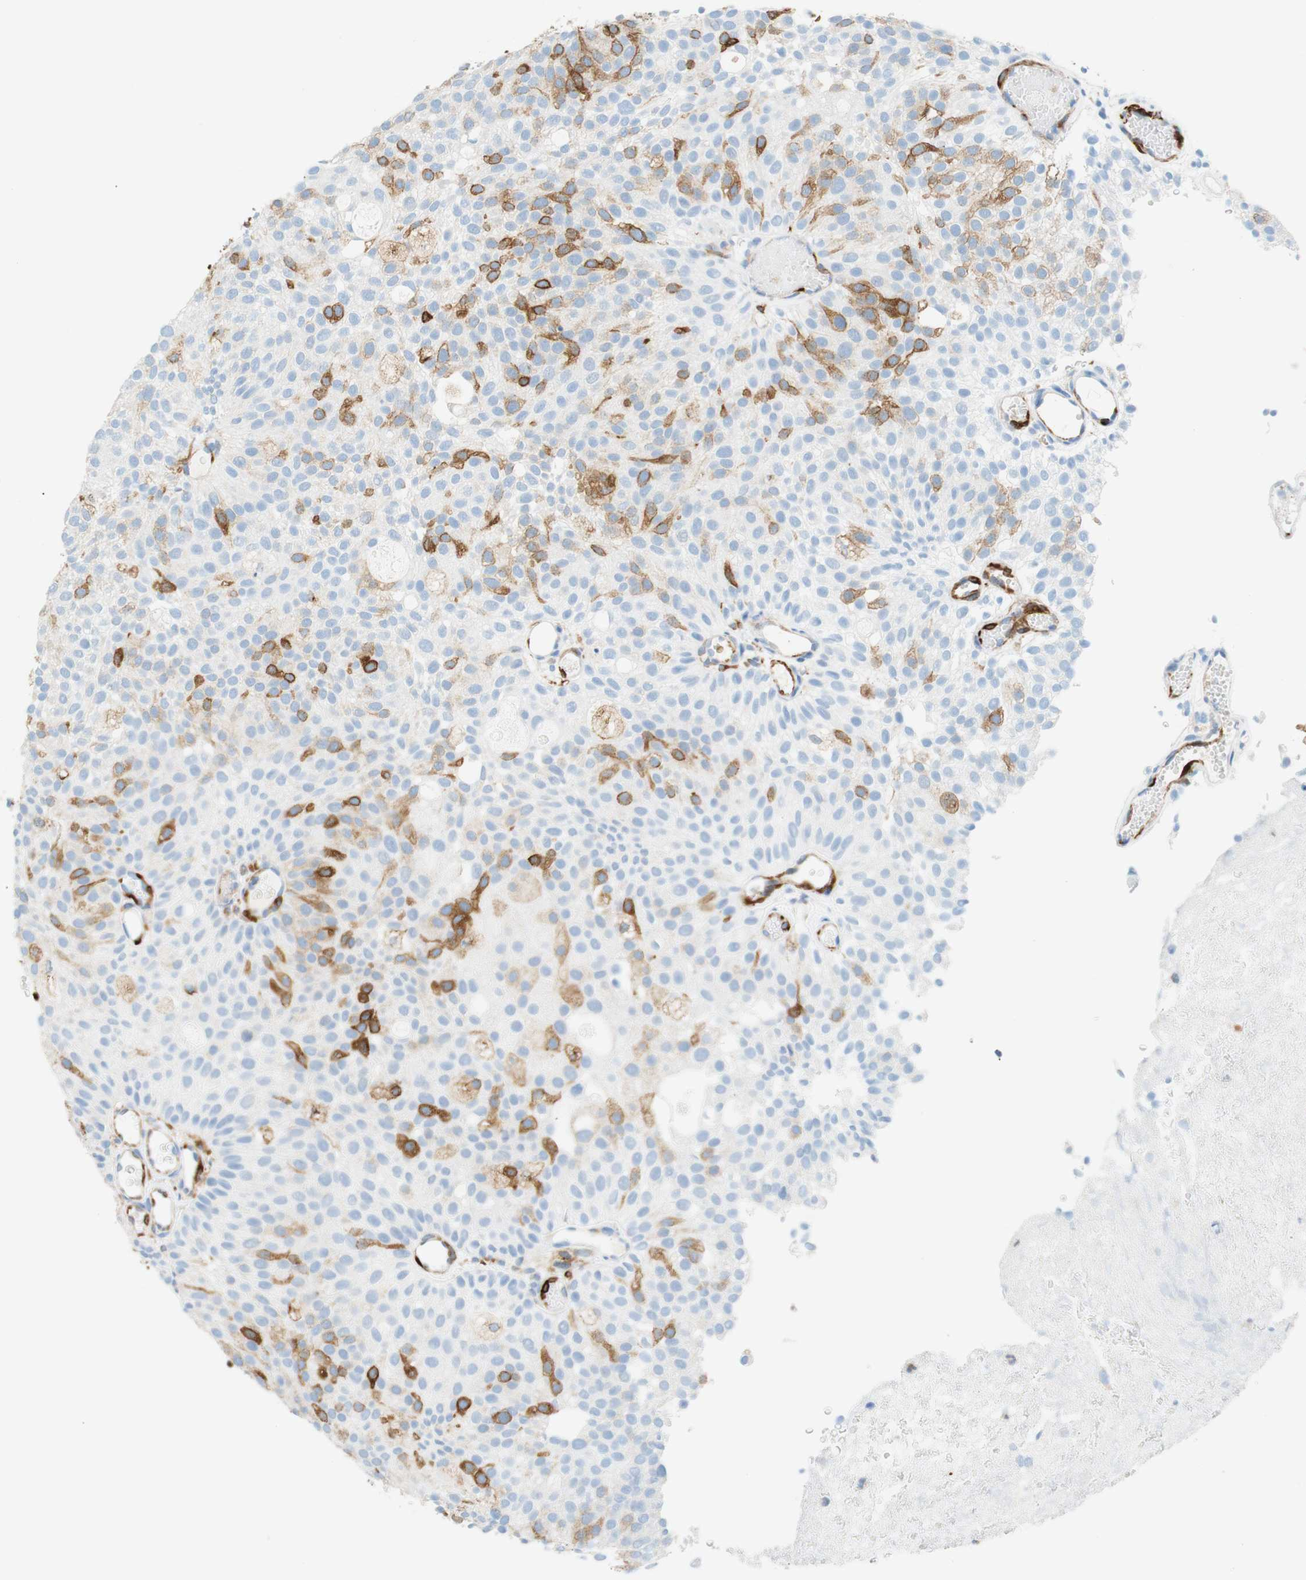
{"staining": {"intensity": "moderate", "quantity": "<25%", "location": "cytoplasmic/membranous"}, "tissue": "urothelial cancer", "cell_type": "Tumor cells", "image_type": "cancer", "snomed": [{"axis": "morphology", "description": "Urothelial carcinoma, Low grade"}, {"axis": "topography", "description": "Urinary bladder"}], "caption": "Immunohistochemical staining of human urothelial cancer demonstrates moderate cytoplasmic/membranous protein staining in approximately <25% of tumor cells.", "gene": "STMN1", "patient": {"sex": "male", "age": 78}}